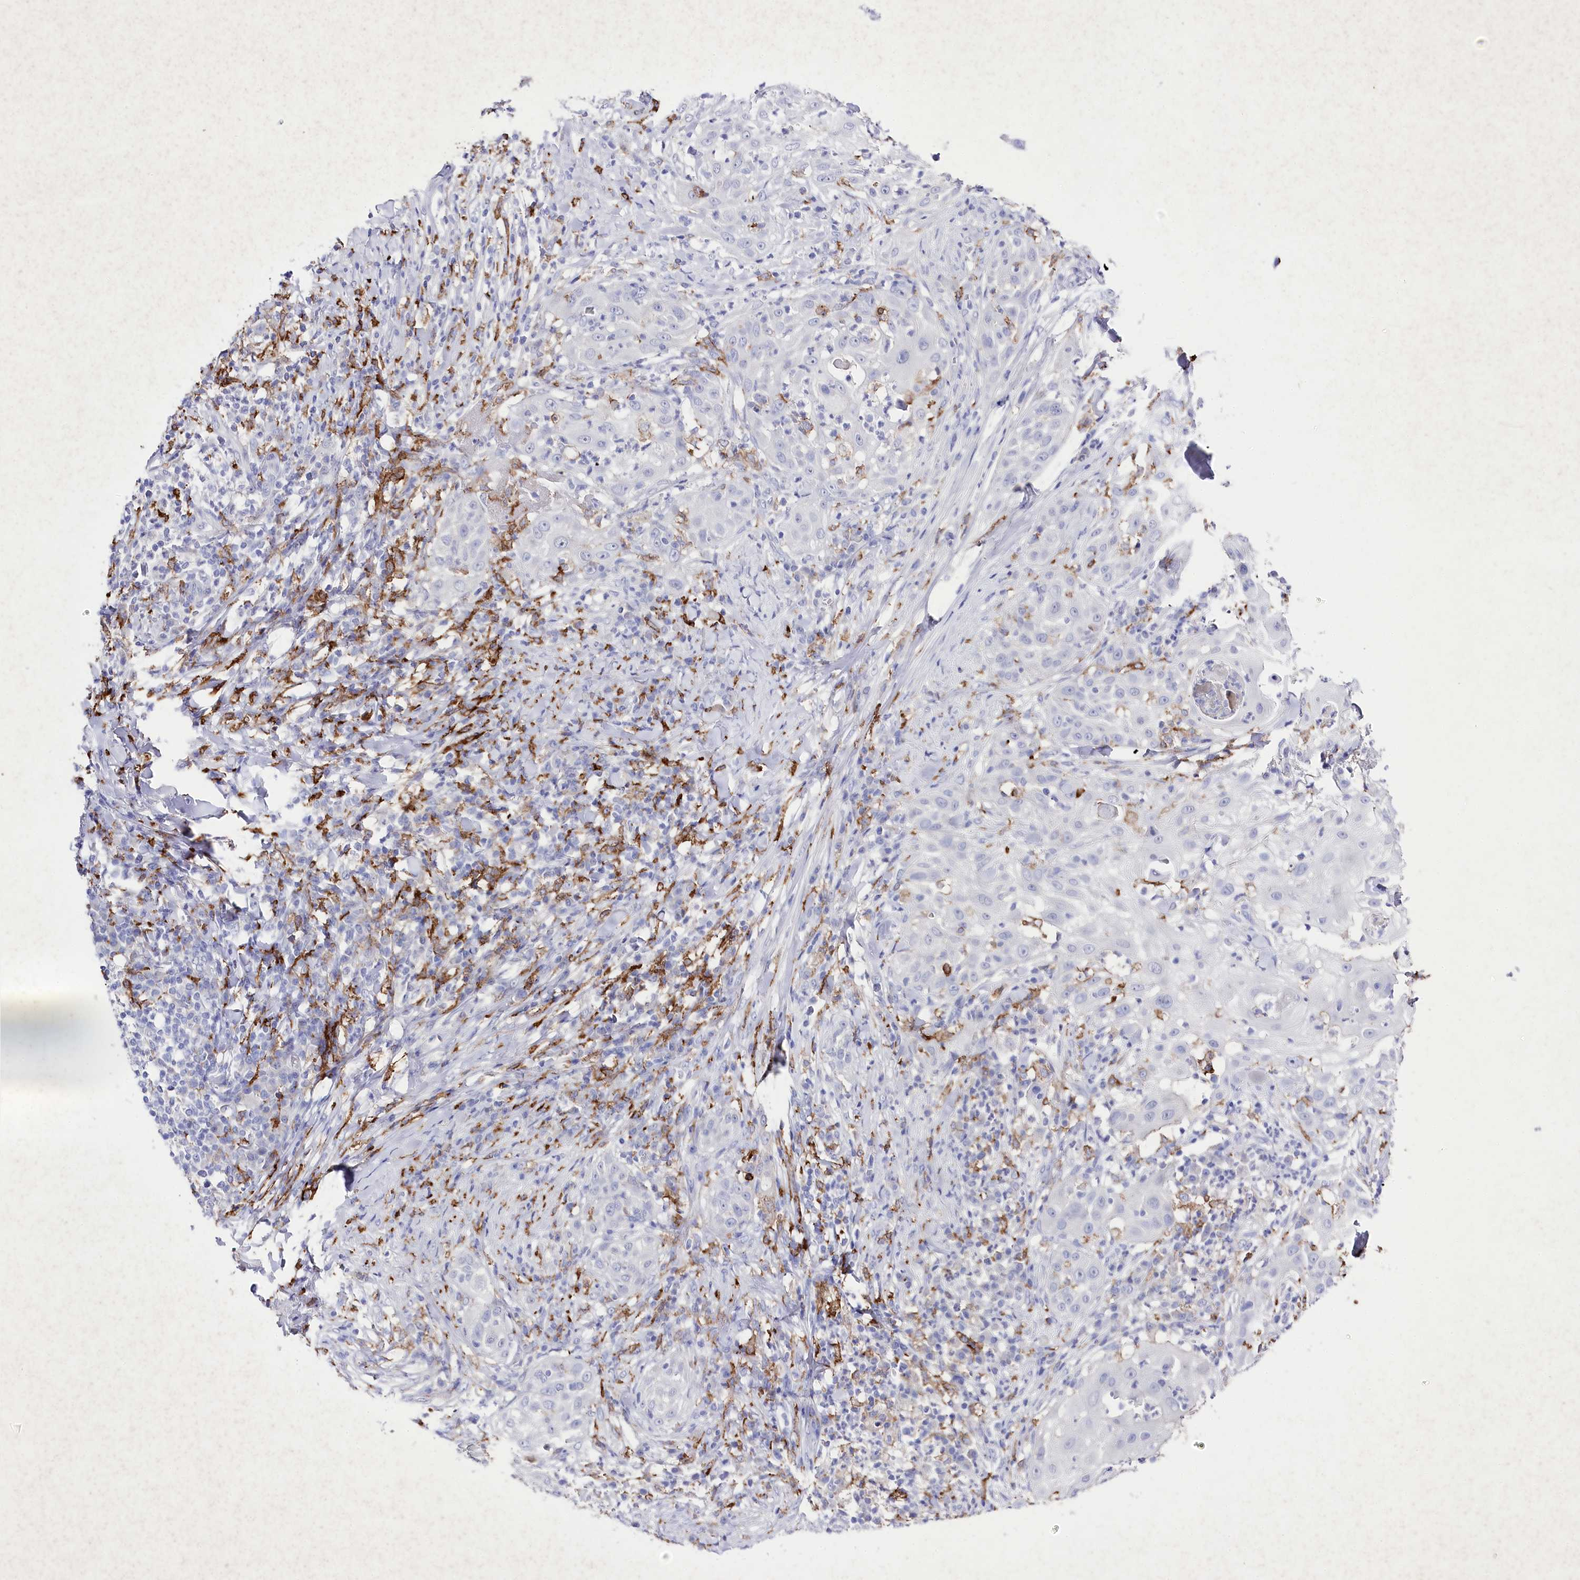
{"staining": {"intensity": "negative", "quantity": "none", "location": "none"}, "tissue": "skin cancer", "cell_type": "Tumor cells", "image_type": "cancer", "snomed": [{"axis": "morphology", "description": "Squamous cell carcinoma, NOS"}, {"axis": "topography", "description": "Skin"}], "caption": "Photomicrograph shows no protein expression in tumor cells of skin cancer (squamous cell carcinoma) tissue. (Brightfield microscopy of DAB (3,3'-diaminobenzidine) immunohistochemistry at high magnification).", "gene": "CLEC4M", "patient": {"sex": "female", "age": 44}}